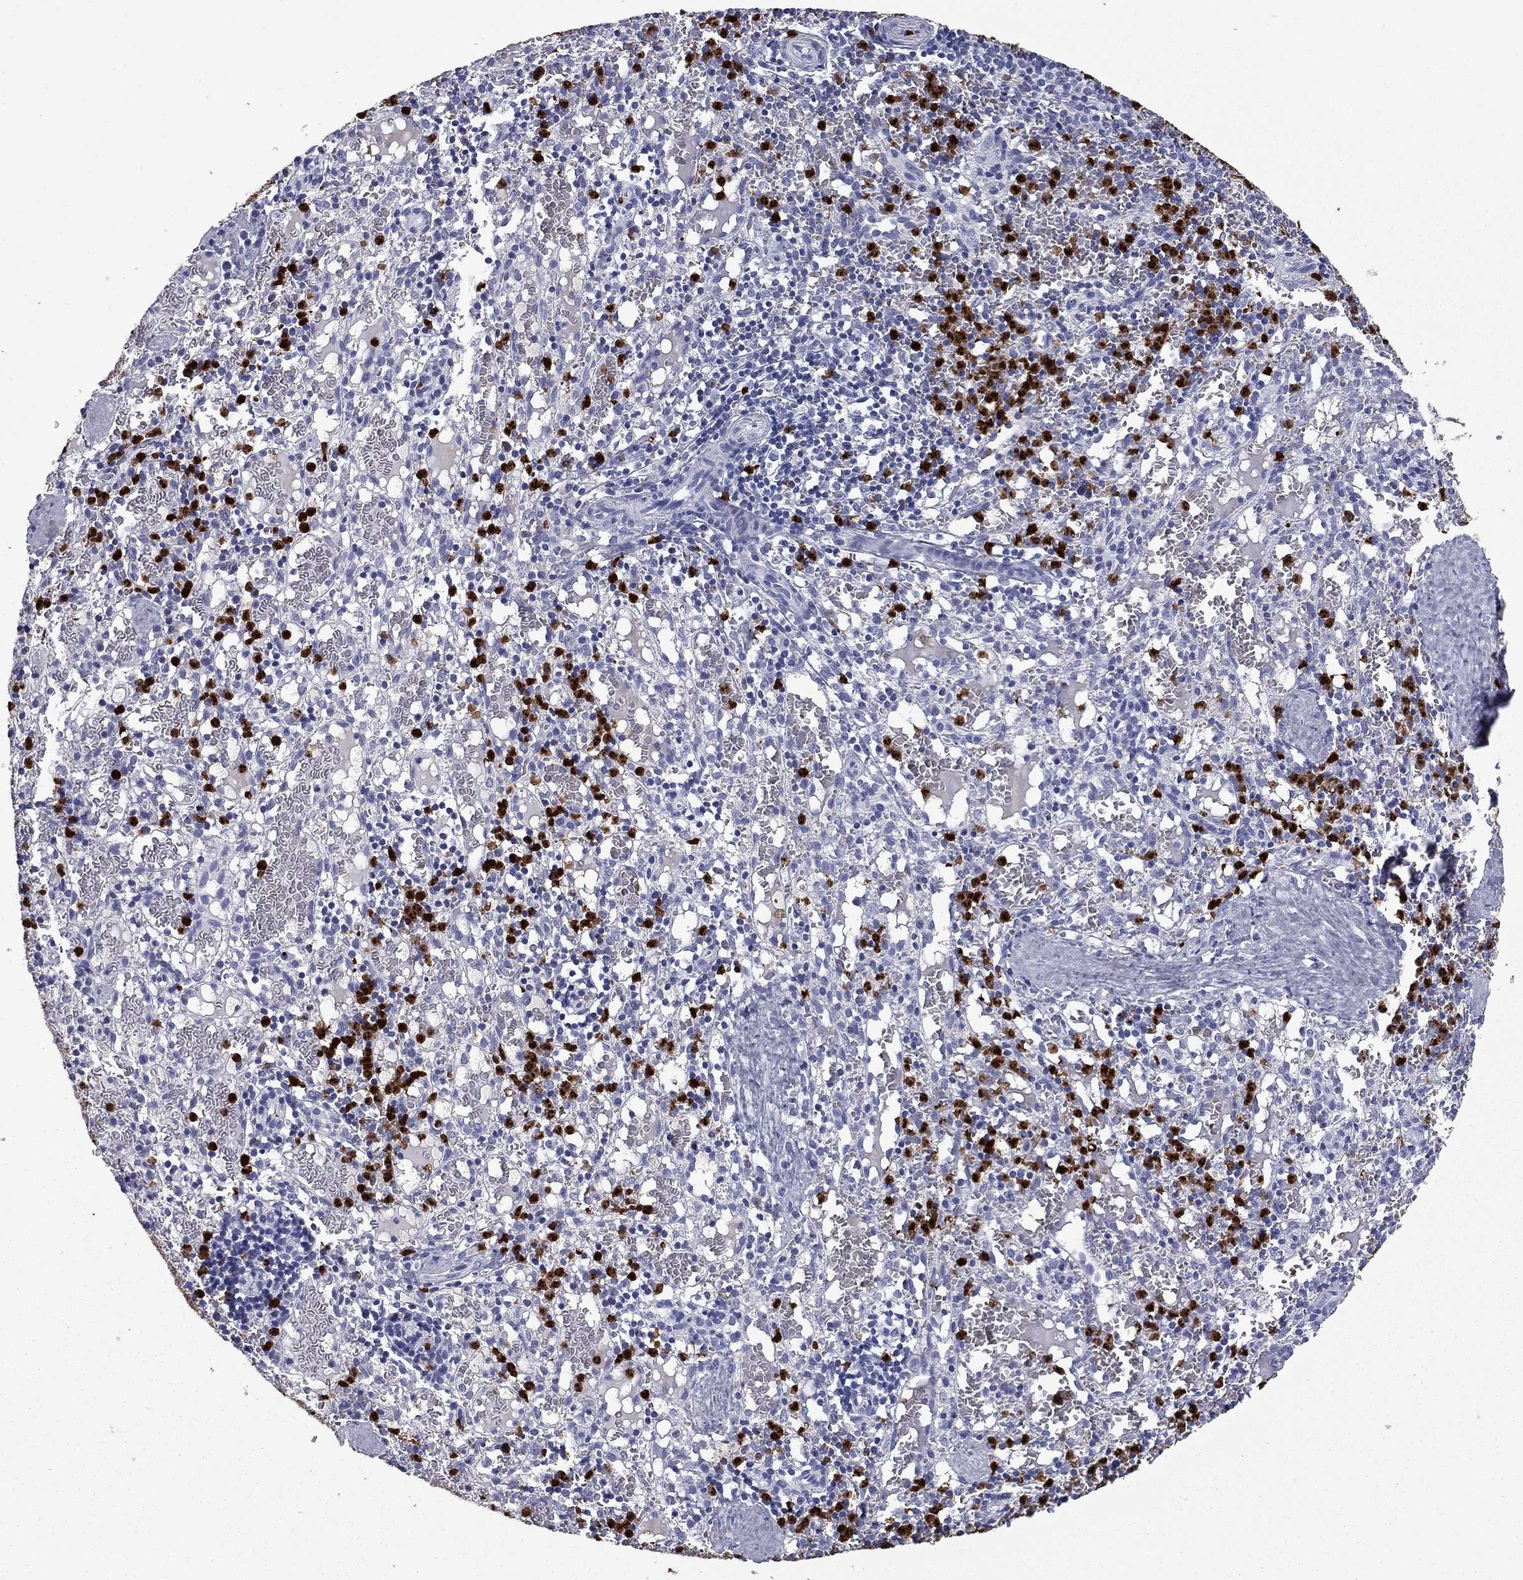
{"staining": {"intensity": "strong", "quantity": "25%-75%", "location": "cytoplasmic/membranous,nuclear"}, "tissue": "spleen", "cell_type": "Cells in red pulp", "image_type": "normal", "snomed": [{"axis": "morphology", "description": "Normal tissue, NOS"}, {"axis": "topography", "description": "Spleen"}], "caption": "DAB (3,3'-diaminobenzidine) immunohistochemical staining of normal spleen displays strong cytoplasmic/membranous,nuclear protein staining in about 25%-75% of cells in red pulp.", "gene": "TRIM29", "patient": {"sex": "male", "age": 11}}